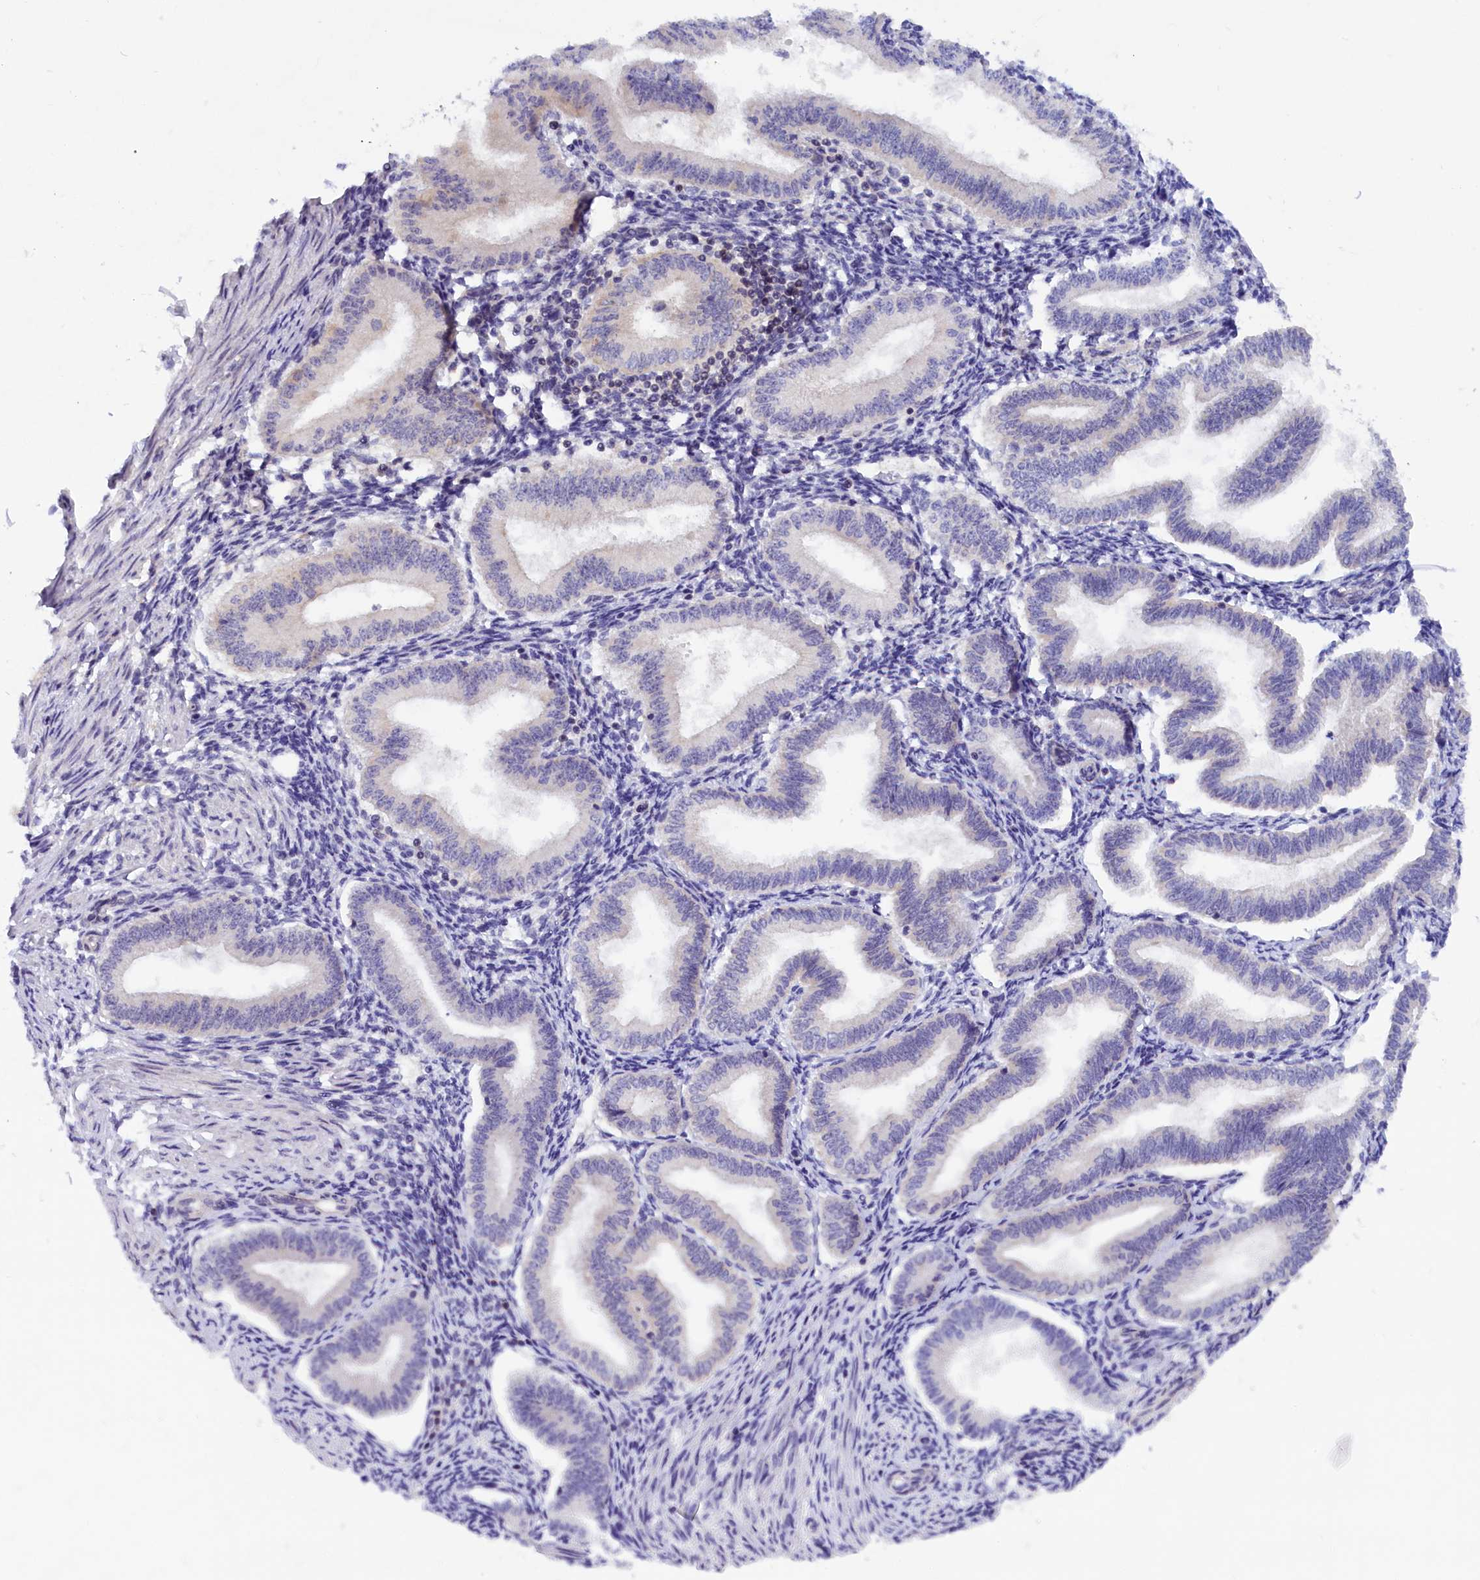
{"staining": {"intensity": "weak", "quantity": "<25%", "location": "cytoplasmic/membranous"}, "tissue": "endometrium", "cell_type": "Cells in endometrial stroma", "image_type": "normal", "snomed": [{"axis": "morphology", "description": "Normal tissue, NOS"}, {"axis": "topography", "description": "Endometrium"}], "caption": "Cells in endometrial stroma are negative for protein expression in unremarkable human endometrium. The staining was performed using DAB (3,3'-diaminobenzidine) to visualize the protein expression in brown, while the nuclei were stained in blue with hematoxylin (Magnification: 20x).", "gene": "TBCB", "patient": {"sex": "female", "age": 39}}